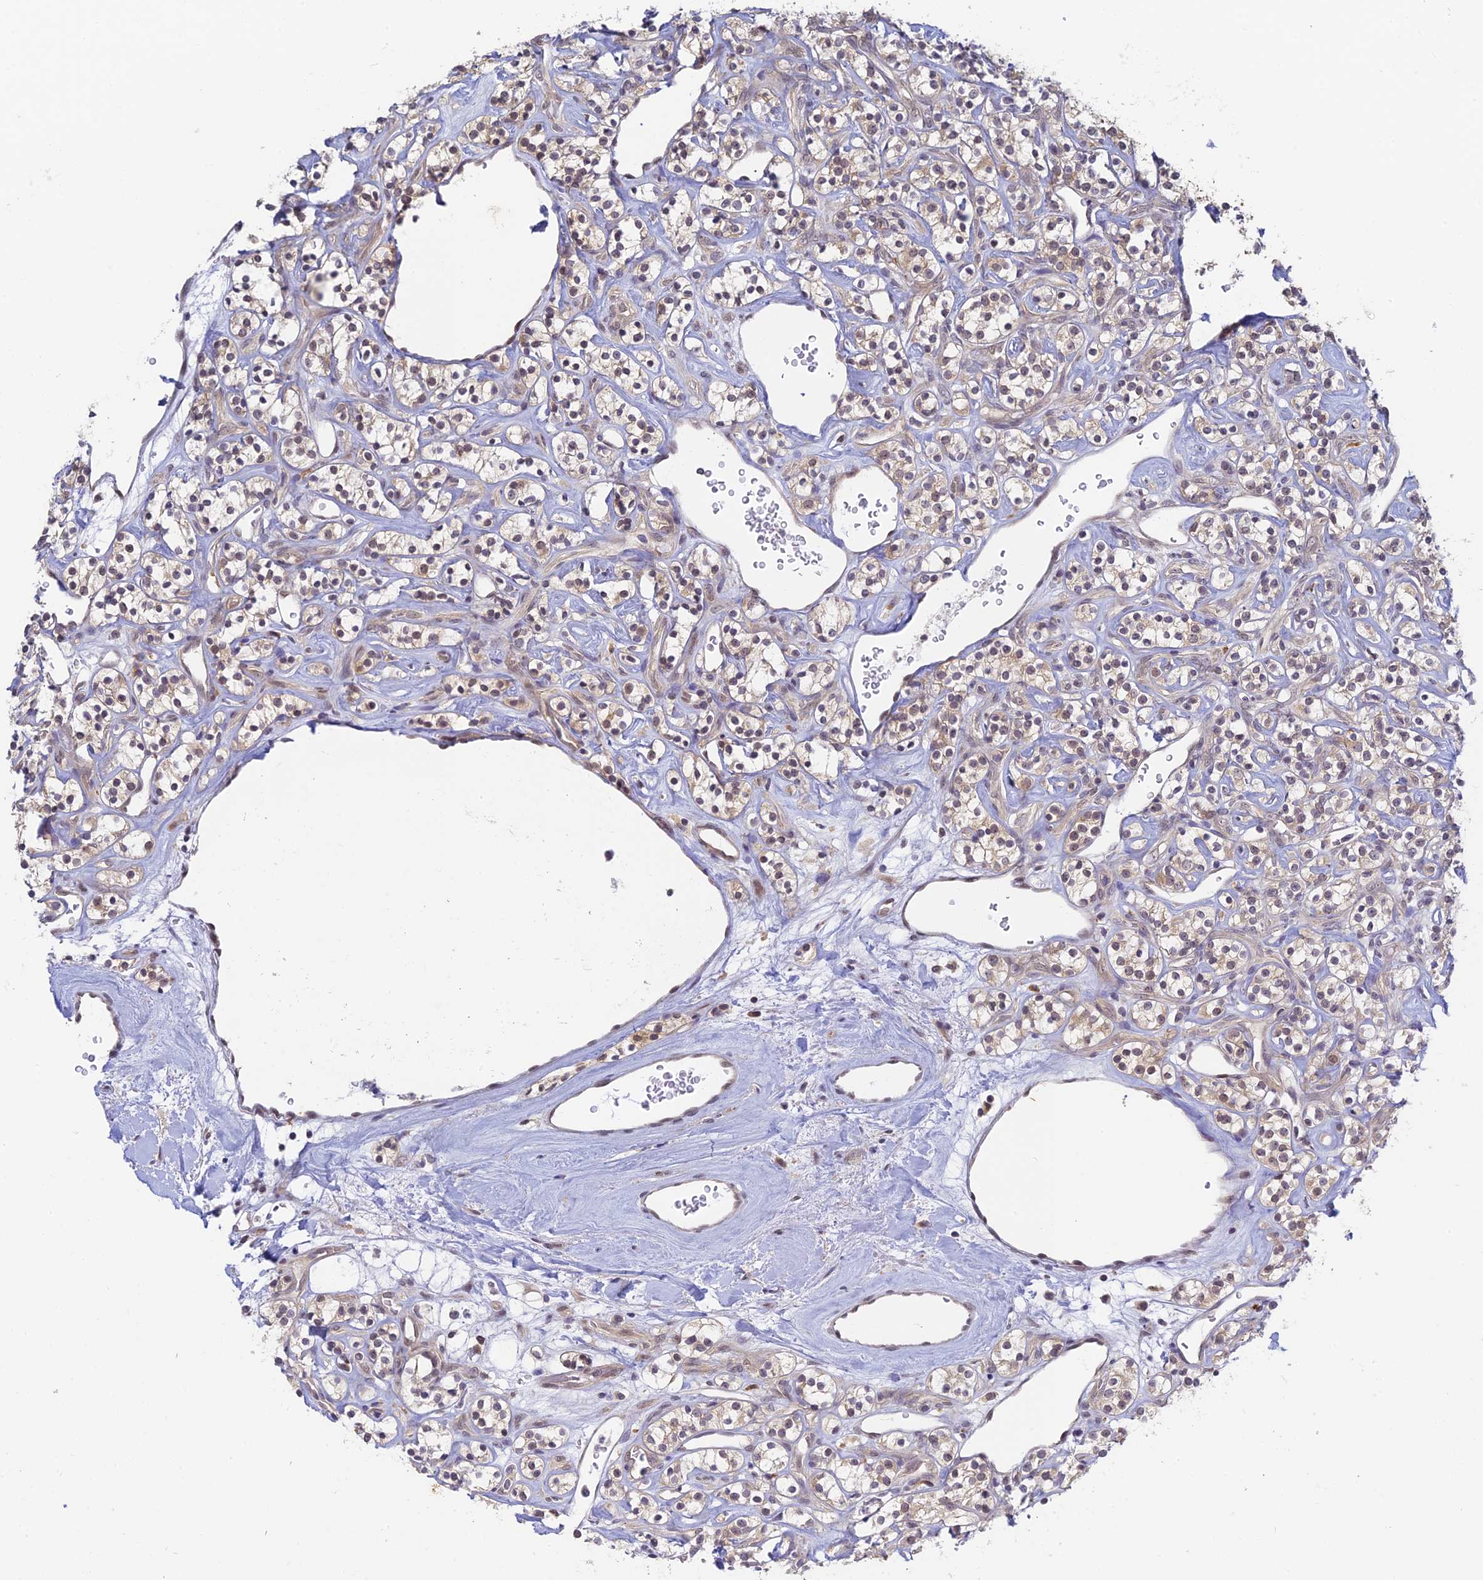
{"staining": {"intensity": "weak", "quantity": "25%-75%", "location": "nuclear"}, "tissue": "renal cancer", "cell_type": "Tumor cells", "image_type": "cancer", "snomed": [{"axis": "morphology", "description": "Adenocarcinoma, NOS"}, {"axis": "topography", "description": "Kidney"}], "caption": "A photomicrograph of human adenocarcinoma (renal) stained for a protein demonstrates weak nuclear brown staining in tumor cells.", "gene": "SKIC8", "patient": {"sex": "male", "age": 77}}